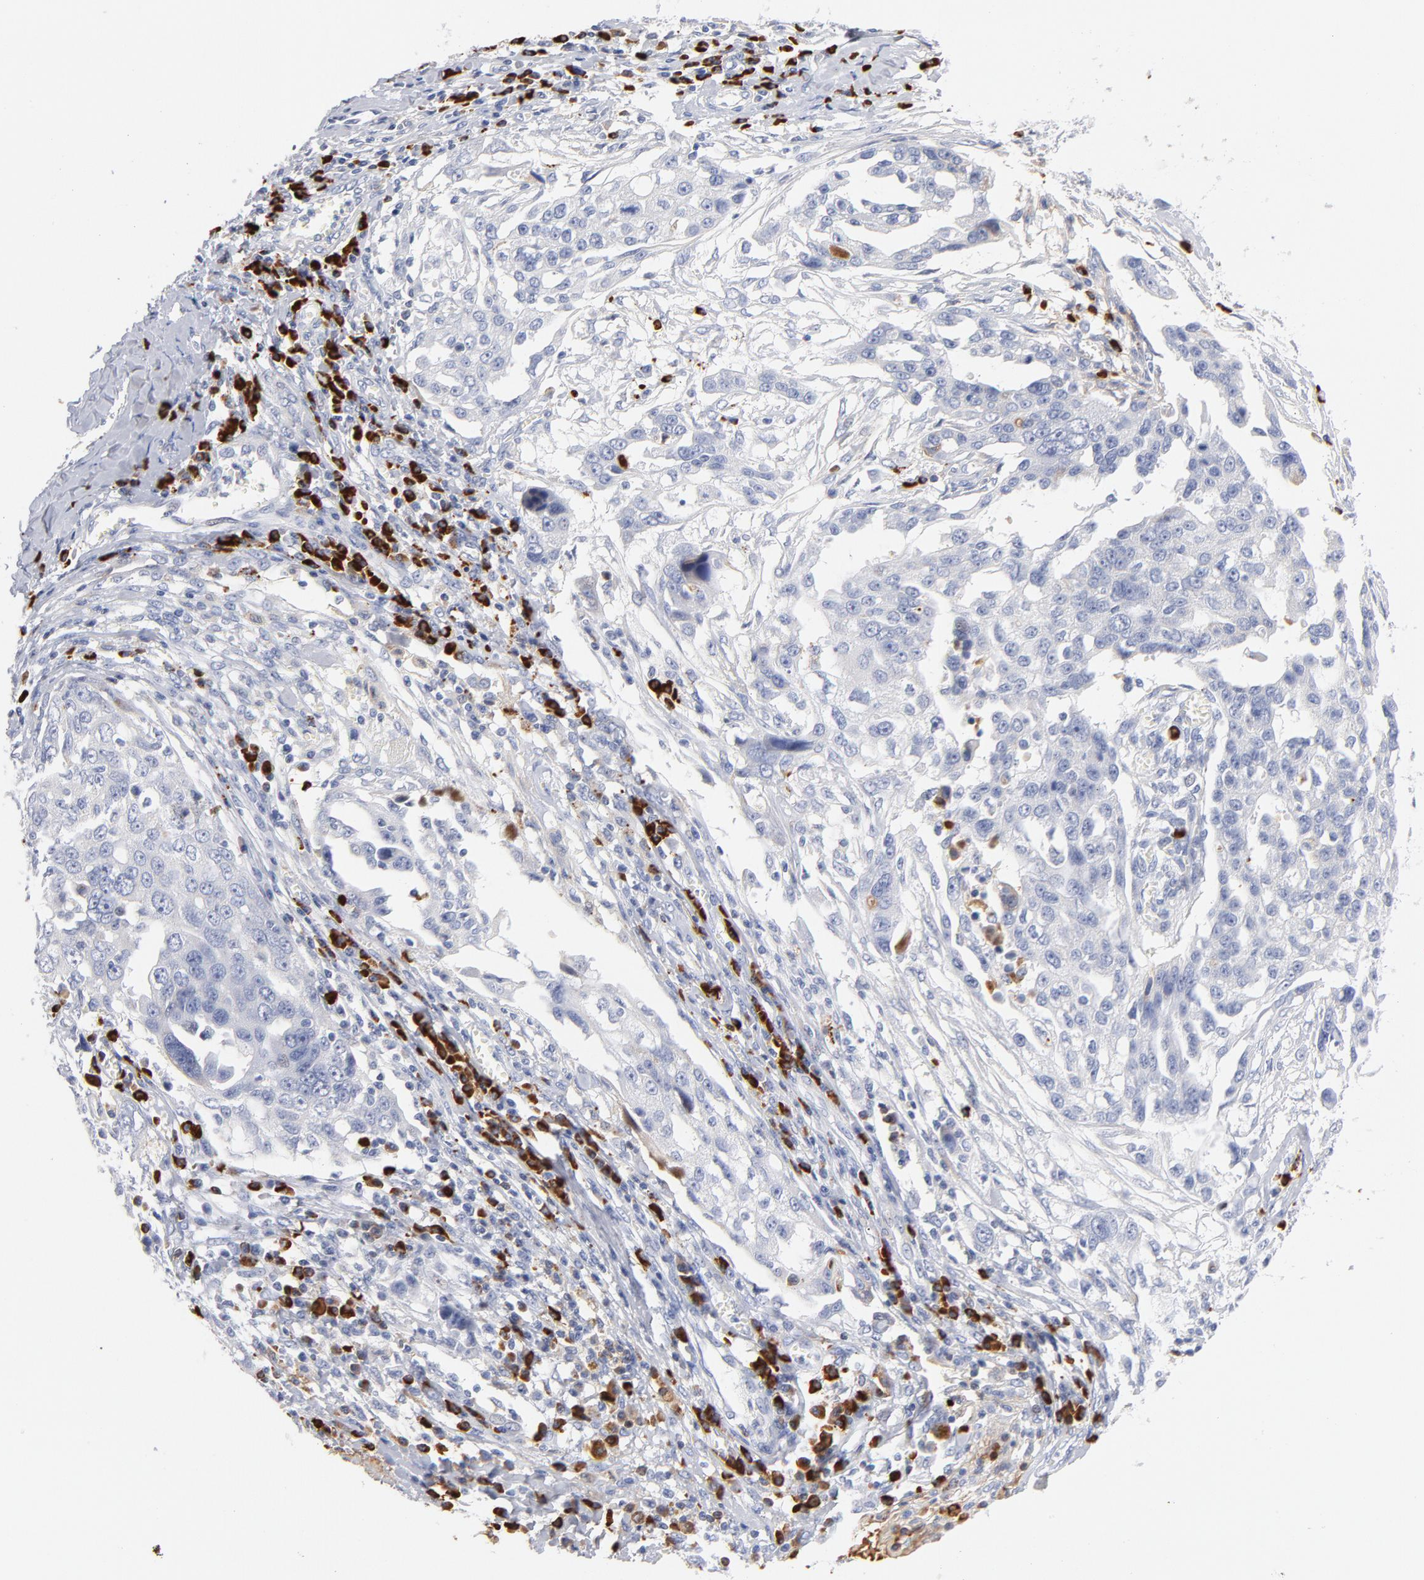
{"staining": {"intensity": "negative", "quantity": "none", "location": "none"}, "tissue": "ovarian cancer", "cell_type": "Tumor cells", "image_type": "cancer", "snomed": [{"axis": "morphology", "description": "Carcinoma, endometroid"}, {"axis": "topography", "description": "Ovary"}], "caption": "The IHC image has no significant staining in tumor cells of ovarian endometroid carcinoma tissue.", "gene": "PLAT", "patient": {"sex": "female", "age": 75}}